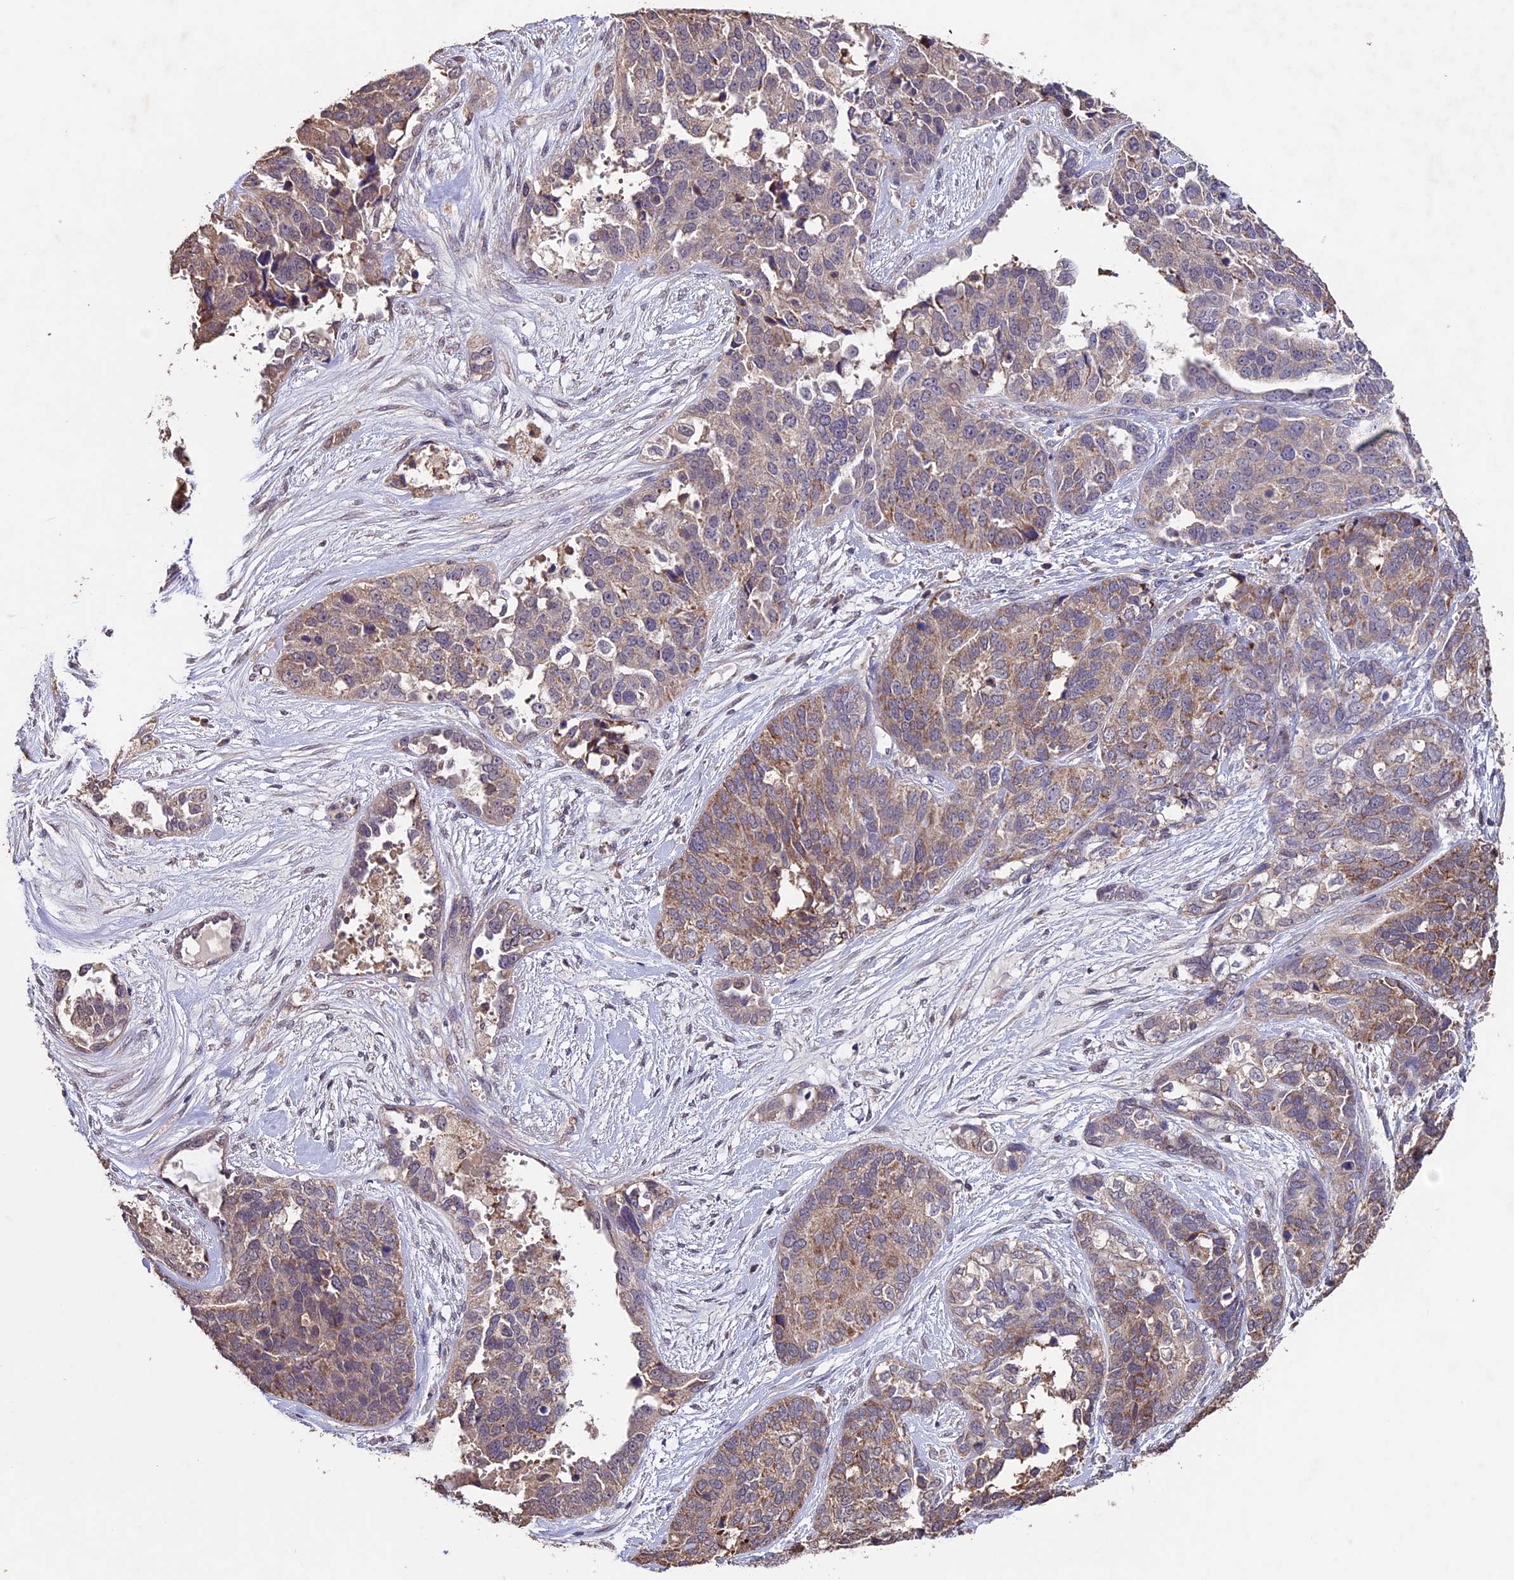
{"staining": {"intensity": "weak", "quantity": "25%-75%", "location": "cytoplasmic/membranous"}, "tissue": "ovarian cancer", "cell_type": "Tumor cells", "image_type": "cancer", "snomed": [{"axis": "morphology", "description": "Cystadenocarcinoma, serous, NOS"}, {"axis": "topography", "description": "Ovary"}], "caption": "Ovarian cancer stained with DAB (3,3'-diaminobenzidine) immunohistochemistry reveals low levels of weak cytoplasmic/membranous staining in approximately 25%-75% of tumor cells.", "gene": "DIS3L", "patient": {"sex": "female", "age": 44}}